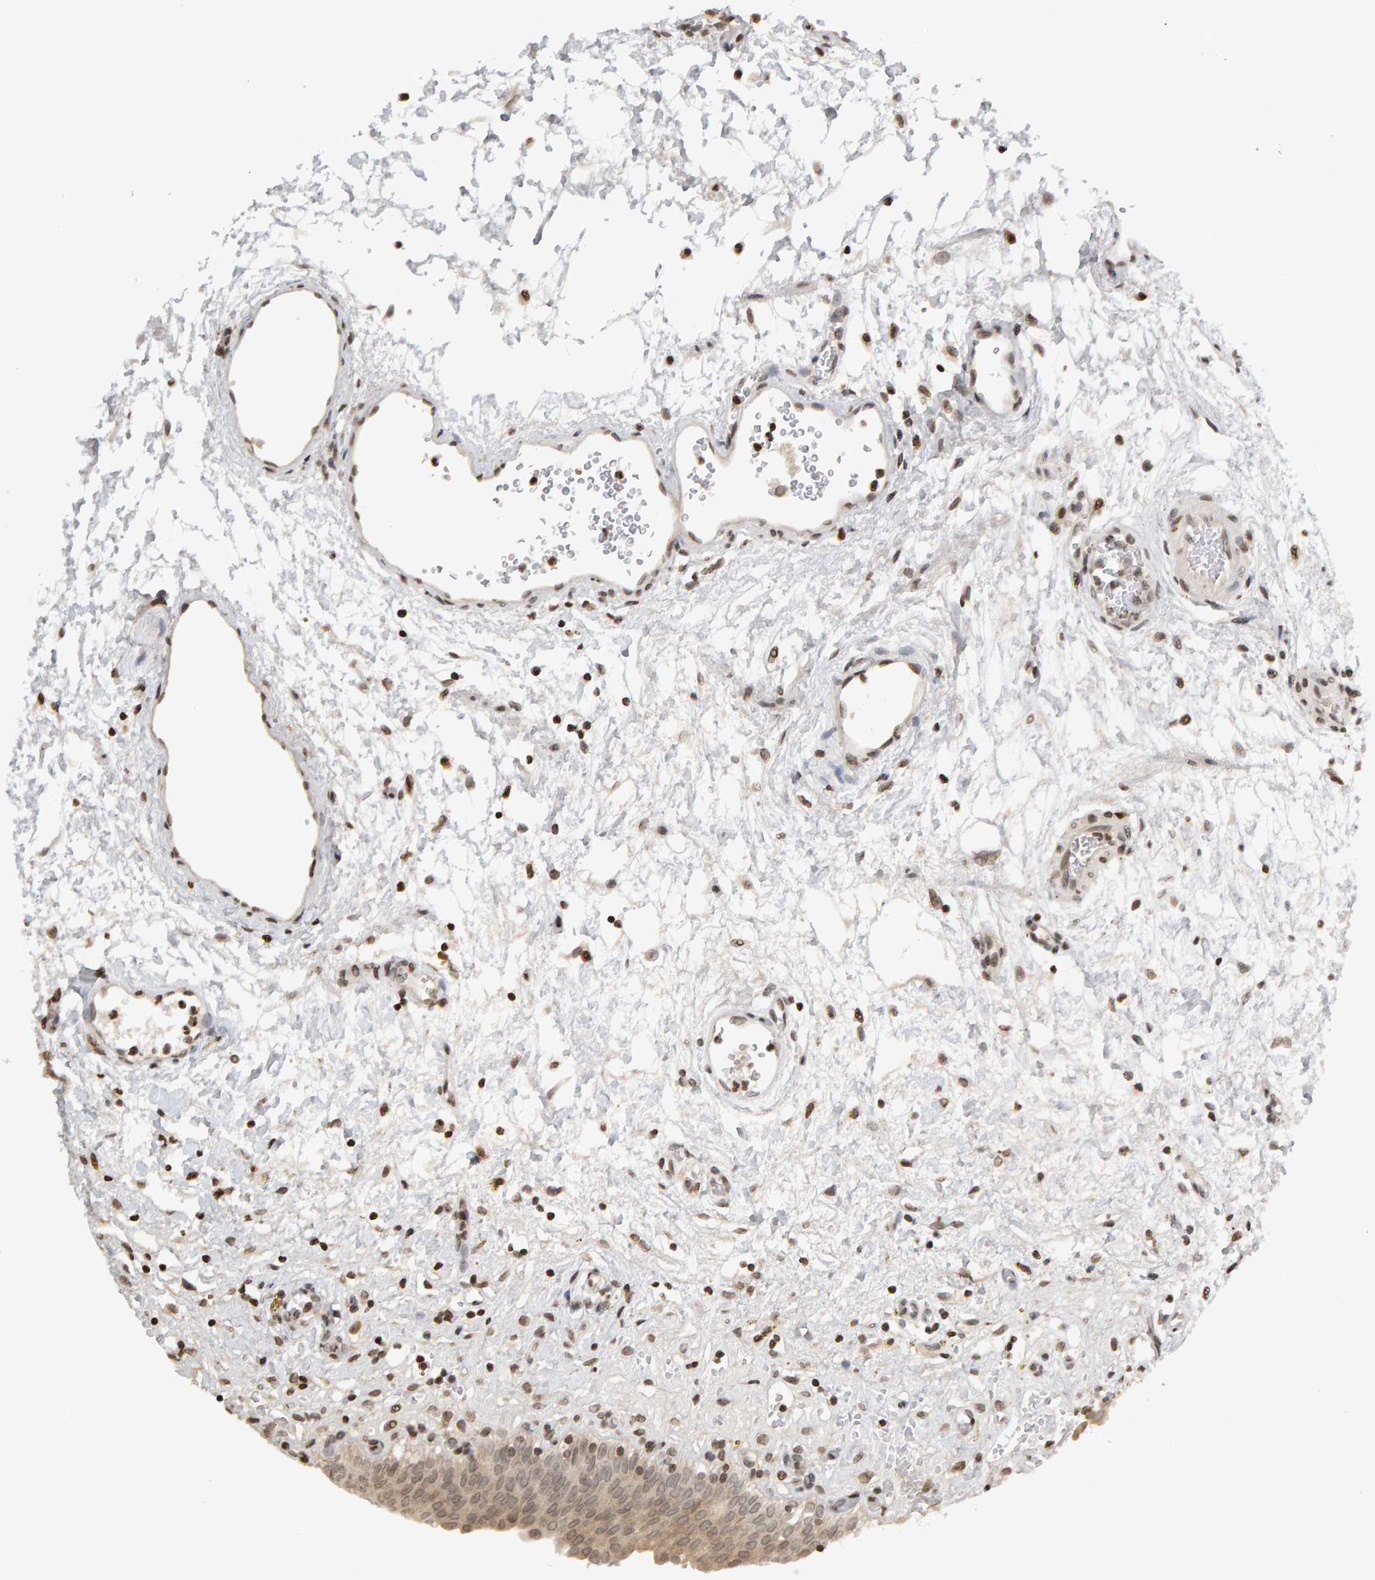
{"staining": {"intensity": "weak", "quantity": "25%-75%", "location": "cytoplasmic/membranous,nuclear"}, "tissue": "urinary bladder", "cell_type": "Urothelial cells", "image_type": "normal", "snomed": [{"axis": "morphology", "description": "Urothelial carcinoma, High grade"}, {"axis": "topography", "description": "Urinary bladder"}], "caption": "This micrograph shows unremarkable urinary bladder stained with IHC to label a protein in brown. The cytoplasmic/membranous,nuclear of urothelial cells show weak positivity for the protein. Nuclei are counter-stained blue.", "gene": "TRAM1", "patient": {"sex": "male", "age": 46}}